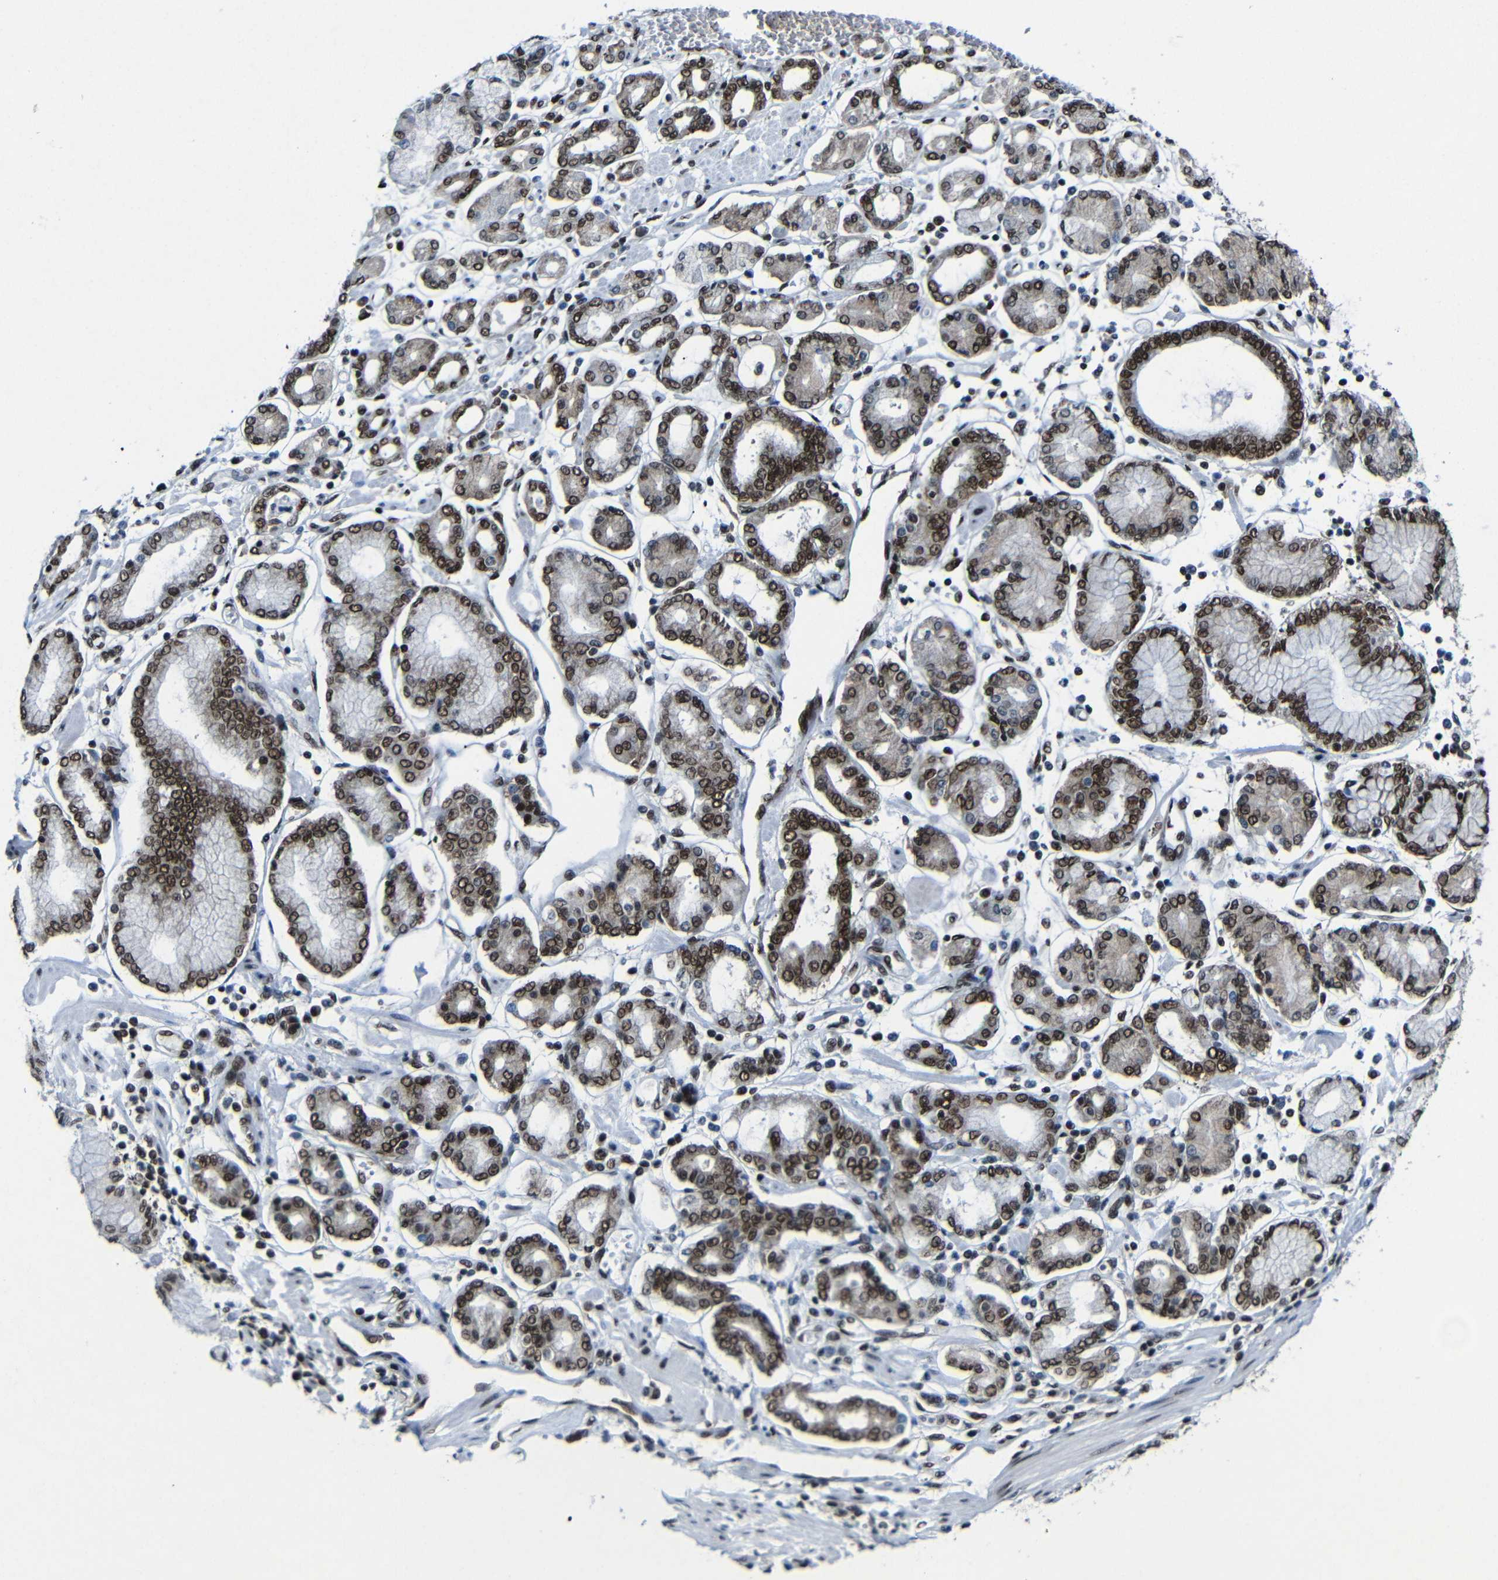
{"staining": {"intensity": "strong", "quantity": ">75%", "location": "nuclear"}, "tissue": "stomach cancer", "cell_type": "Tumor cells", "image_type": "cancer", "snomed": [{"axis": "morphology", "description": "Adenocarcinoma, NOS"}, {"axis": "topography", "description": "Stomach"}], "caption": "Immunohistochemistry of stomach cancer demonstrates high levels of strong nuclear positivity in approximately >75% of tumor cells.", "gene": "PTBP1", "patient": {"sex": "male", "age": 76}}